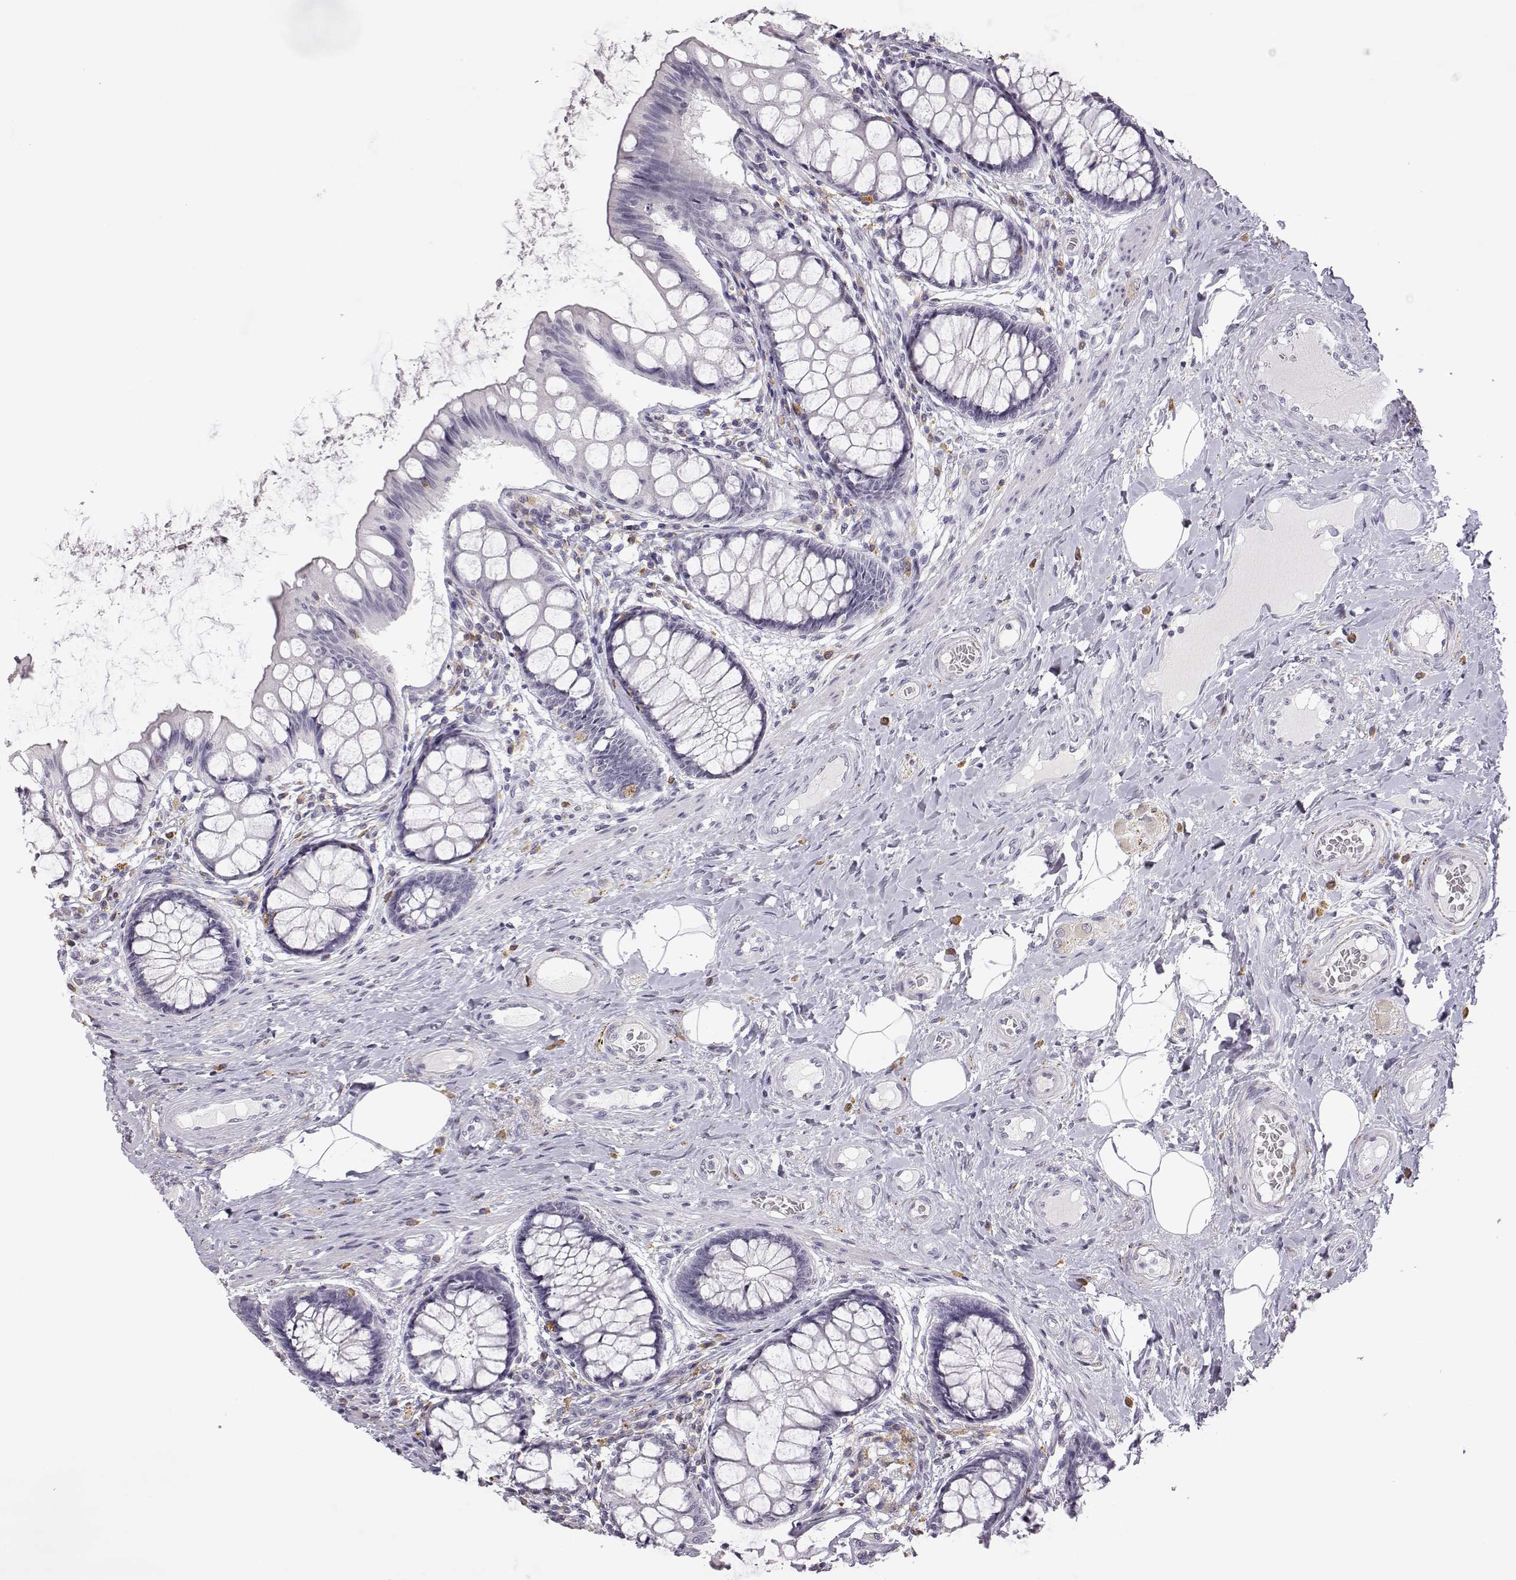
{"staining": {"intensity": "negative", "quantity": "none", "location": "none"}, "tissue": "colon", "cell_type": "Endothelial cells", "image_type": "normal", "snomed": [{"axis": "morphology", "description": "Normal tissue, NOS"}, {"axis": "topography", "description": "Colon"}], "caption": "Endothelial cells are negative for protein expression in unremarkable human colon. The staining was performed using DAB to visualize the protein expression in brown, while the nuclei were stained in blue with hematoxylin (Magnification: 20x).", "gene": "VGF", "patient": {"sex": "female", "age": 65}}